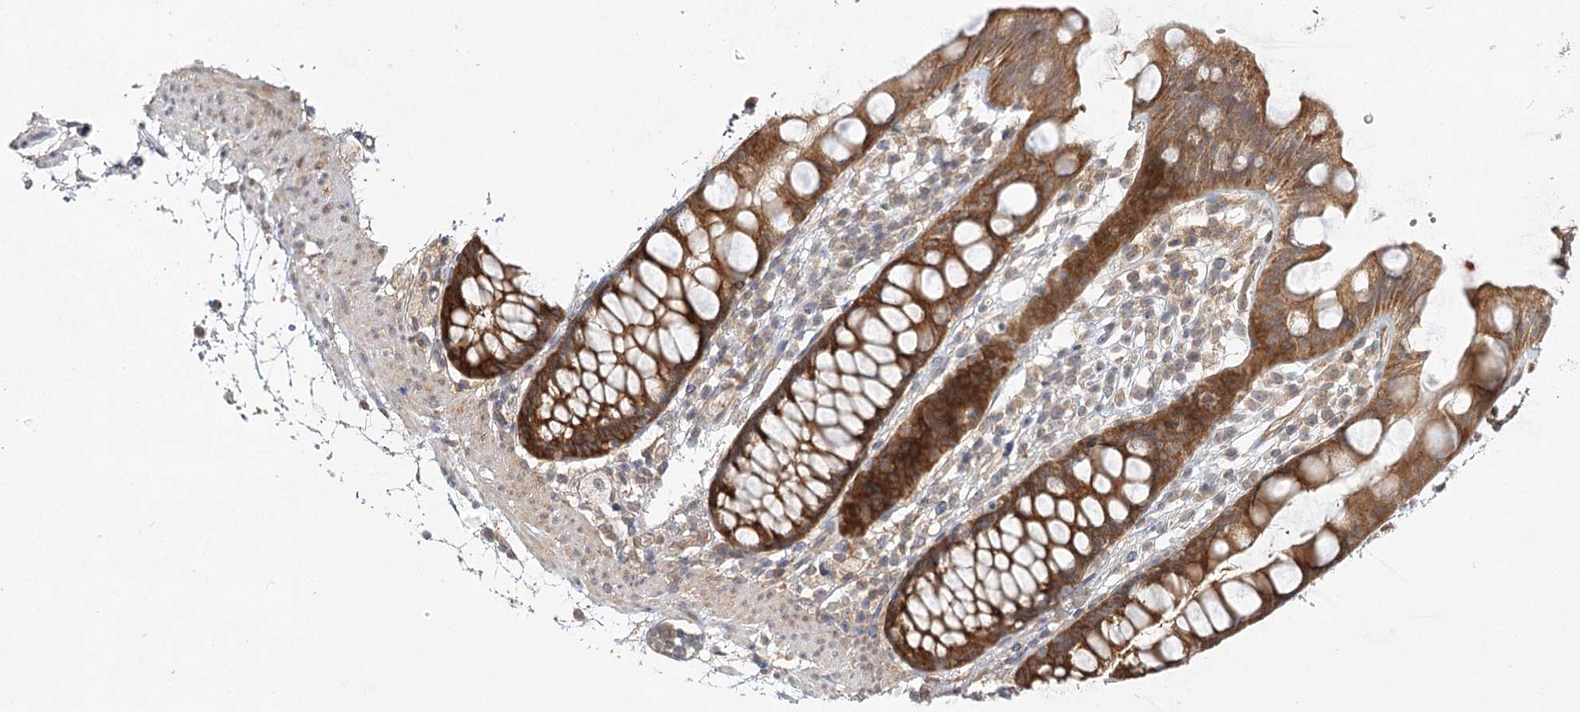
{"staining": {"intensity": "strong", "quantity": ">75%", "location": "cytoplasmic/membranous"}, "tissue": "rectum", "cell_type": "Glandular cells", "image_type": "normal", "snomed": [{"axis": "morphology", "description": "Normal tissue, NOS"}, {"axis": "topography", "description": "Rectum"}], "caption": "The image displays staining of unremarkable rectum, revealing strong cytoplasmic/membranous protein positivity (brown color) within glandular cells.", "gene": "INPP4B", "patient": {"sex": "female", "age": 65}}